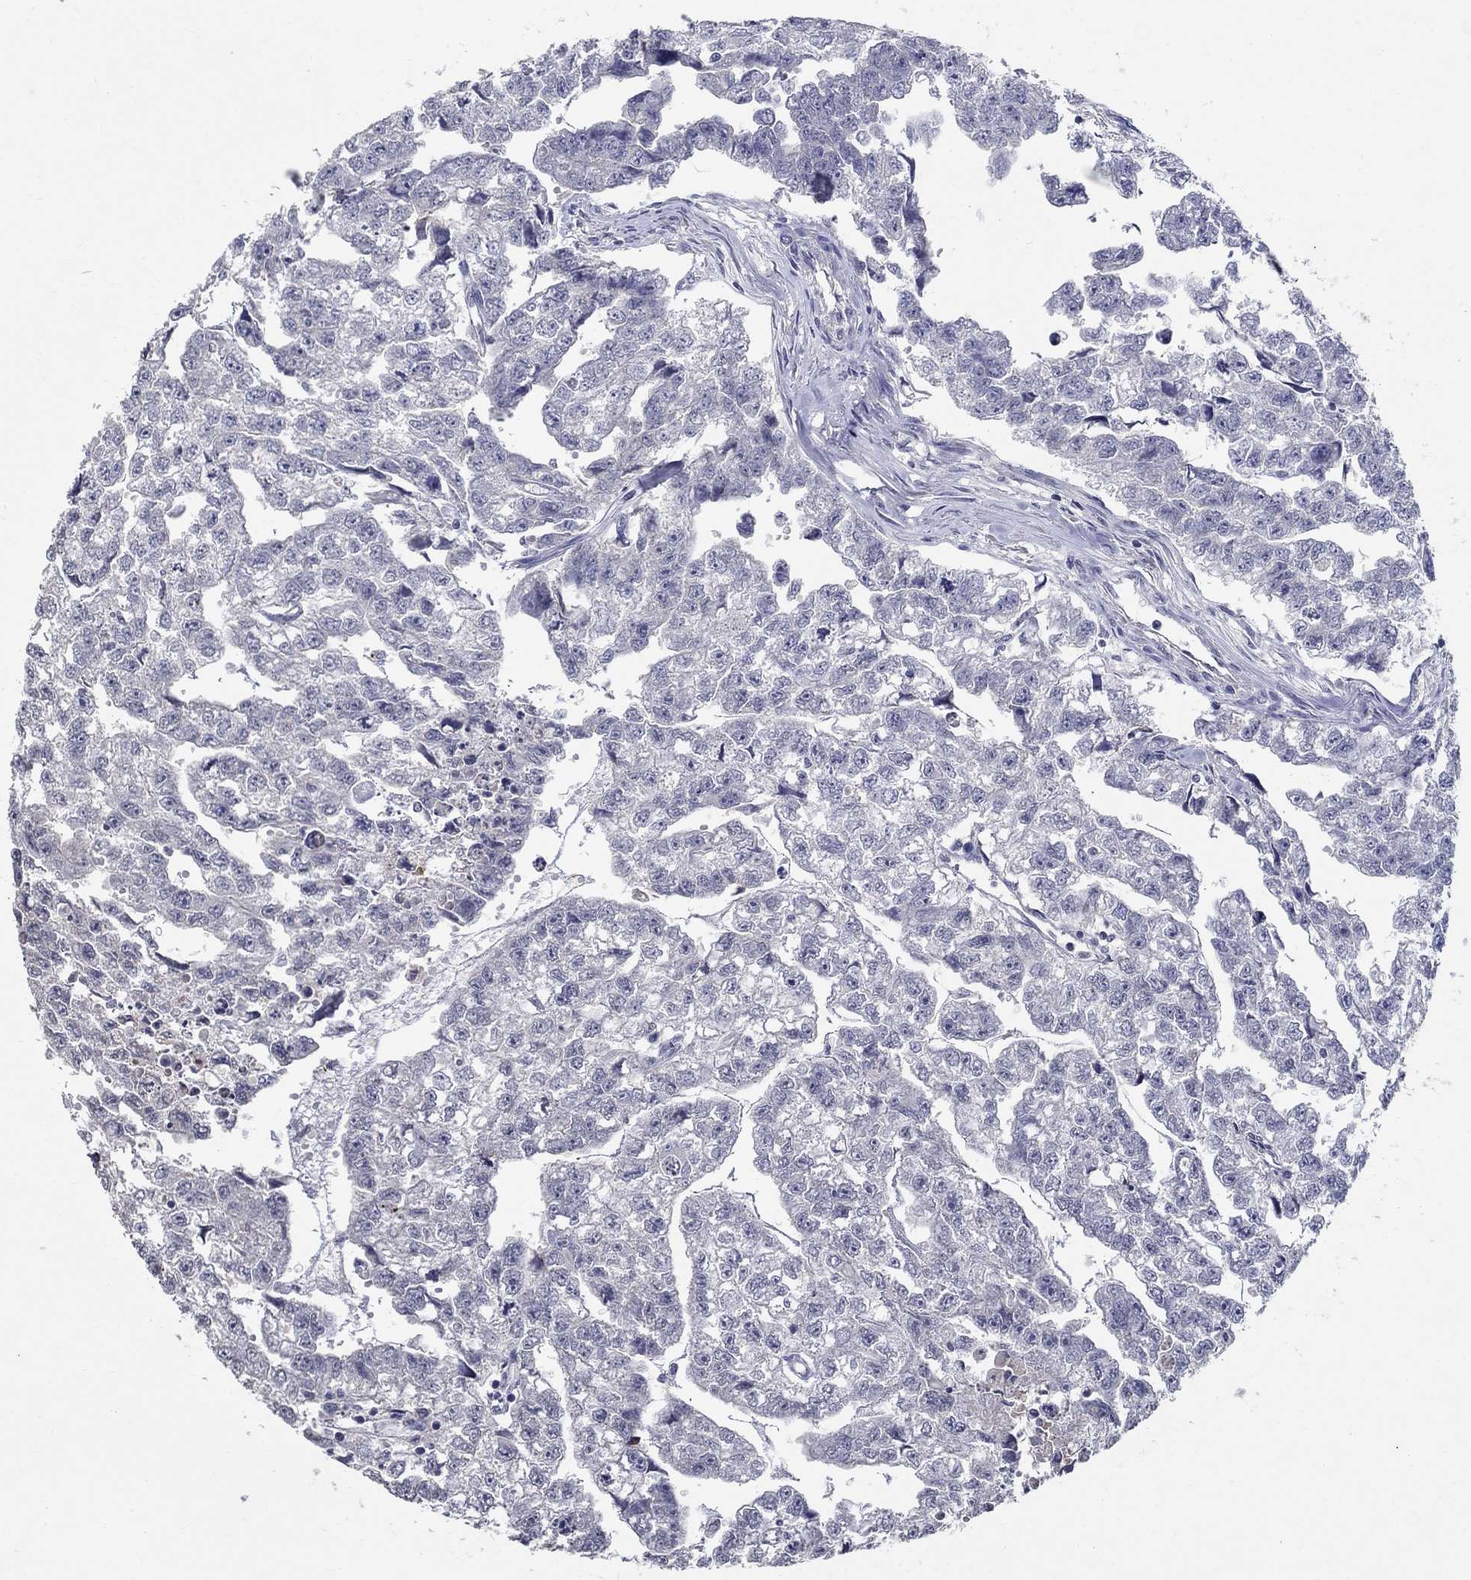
{"staining": {"intensity": "negative", "quantity": "none", "location": "none"}, "tissue": "testis cancer", "cell_type": "Tumor cells", "image_type": "cancer", "snomed": [{"axis": "morphology", "description": "Carcinoma, Embryonal, NOS"}, {"axis": "morphology", "description": "Teratoma, malignant, NOS"}, {"axis": "topography", "description": "Testis"}], "caption": "The immunohistochemistry (IHC) photomicrograph has no significant positivity in tumor cells of testis cancer tissue.", "gene": "PROZ", "patient": {"sex": "male", "age": 44}}